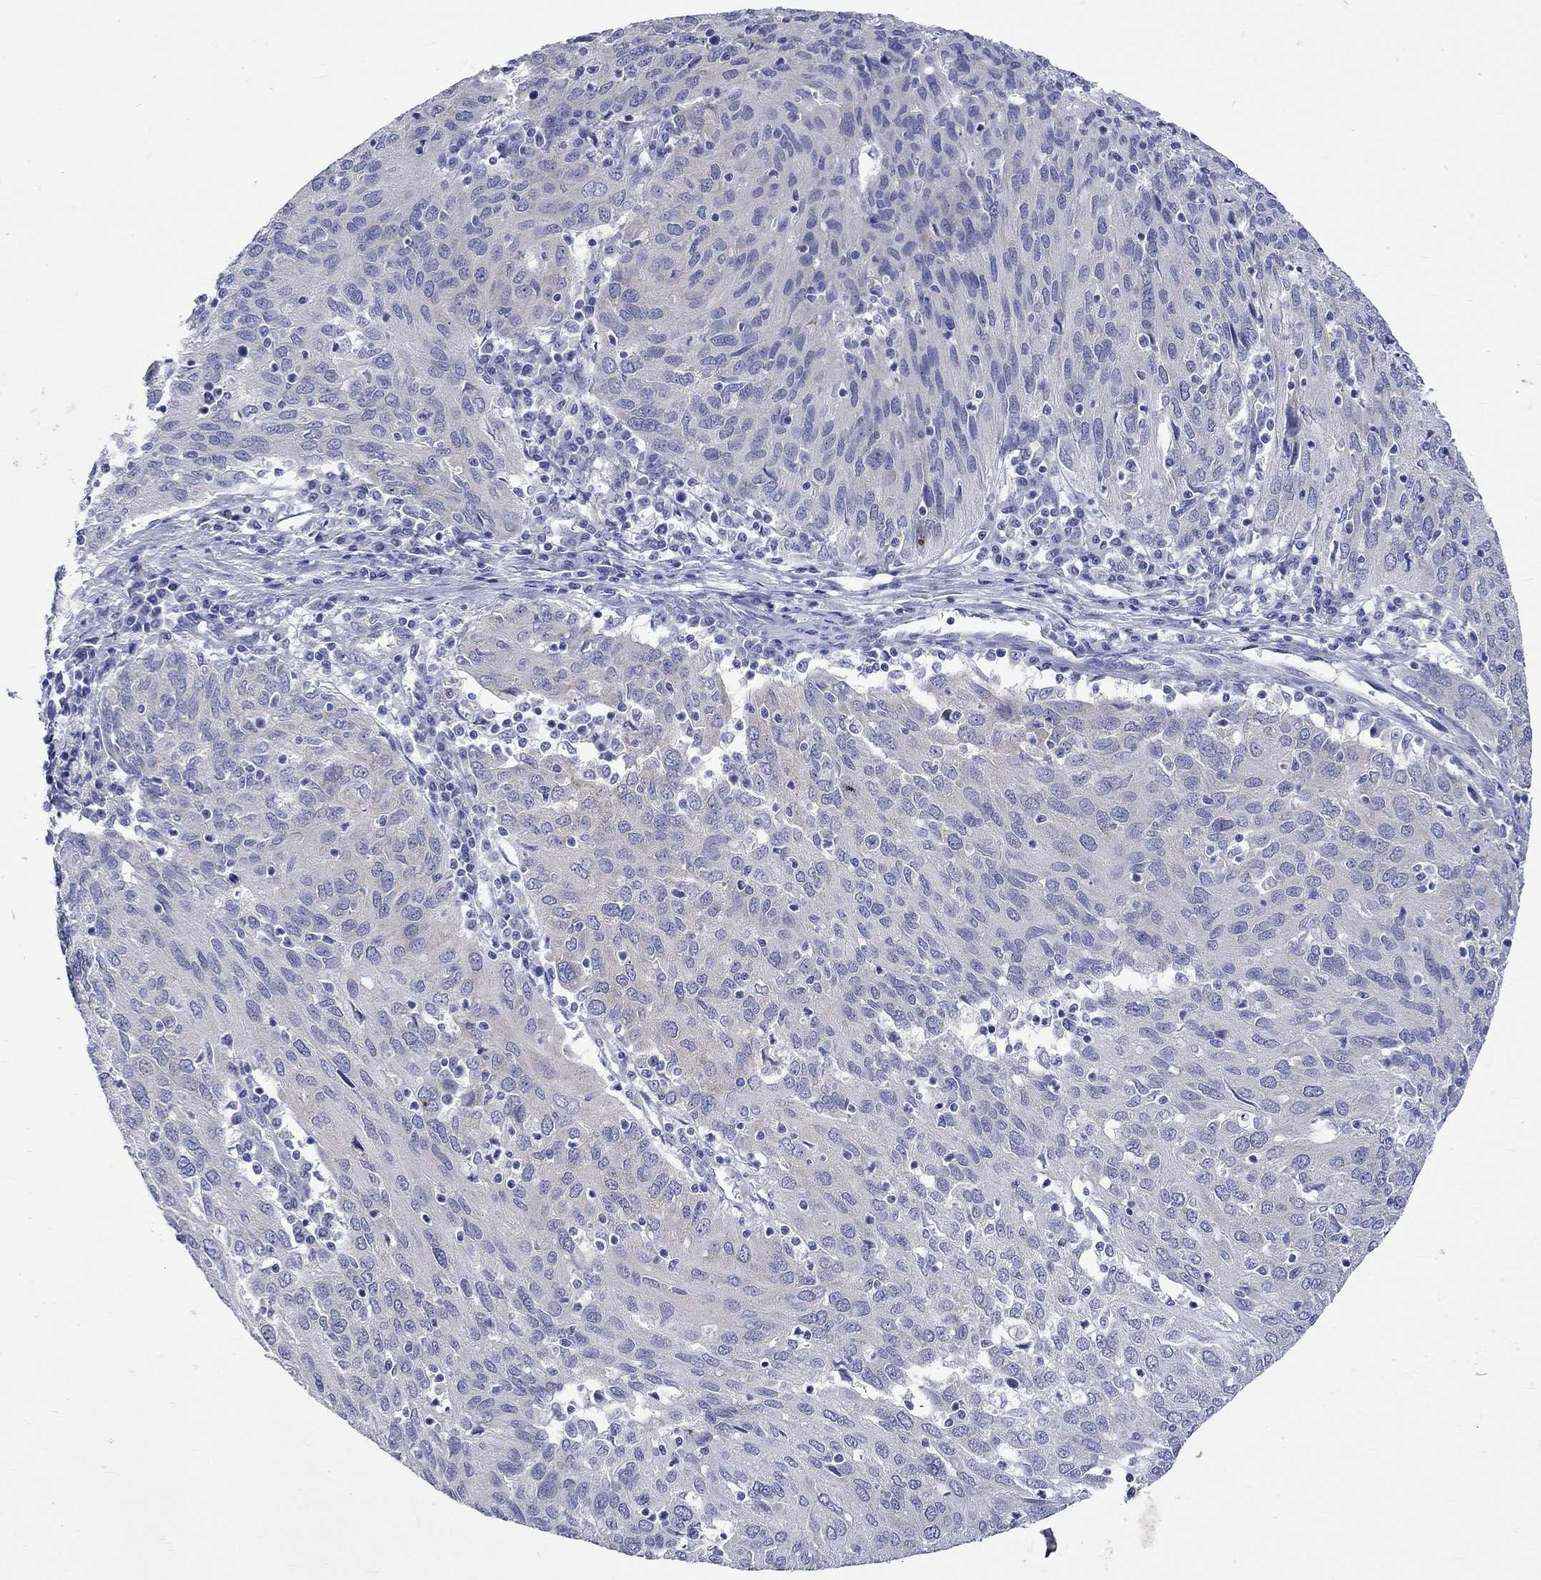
{"staining": {"intensity": "negative", "quantity": "none", "location": "none"}, "tissue": "ovarian cancer", "cell_type": "Tumor cells", "image_type": "cancer", "snomed": [{"axis": "morphology", "description": "Carcinoma, endometroid"}, {"axis": "topography", "description": "Ovary"}], "caption": "Immunohistochemistry photomicrograph of ovarian endometroid carcinoma stained for a protein (brown), which reveals no staining in tumor cells. (Brightfield microscopy of DAB (3,3'-diaminobenzidine) immunohistochemistry (IHC) at high magnification).", "gene": "CERS1", "patient": {"sex": "female", "age": 50}}